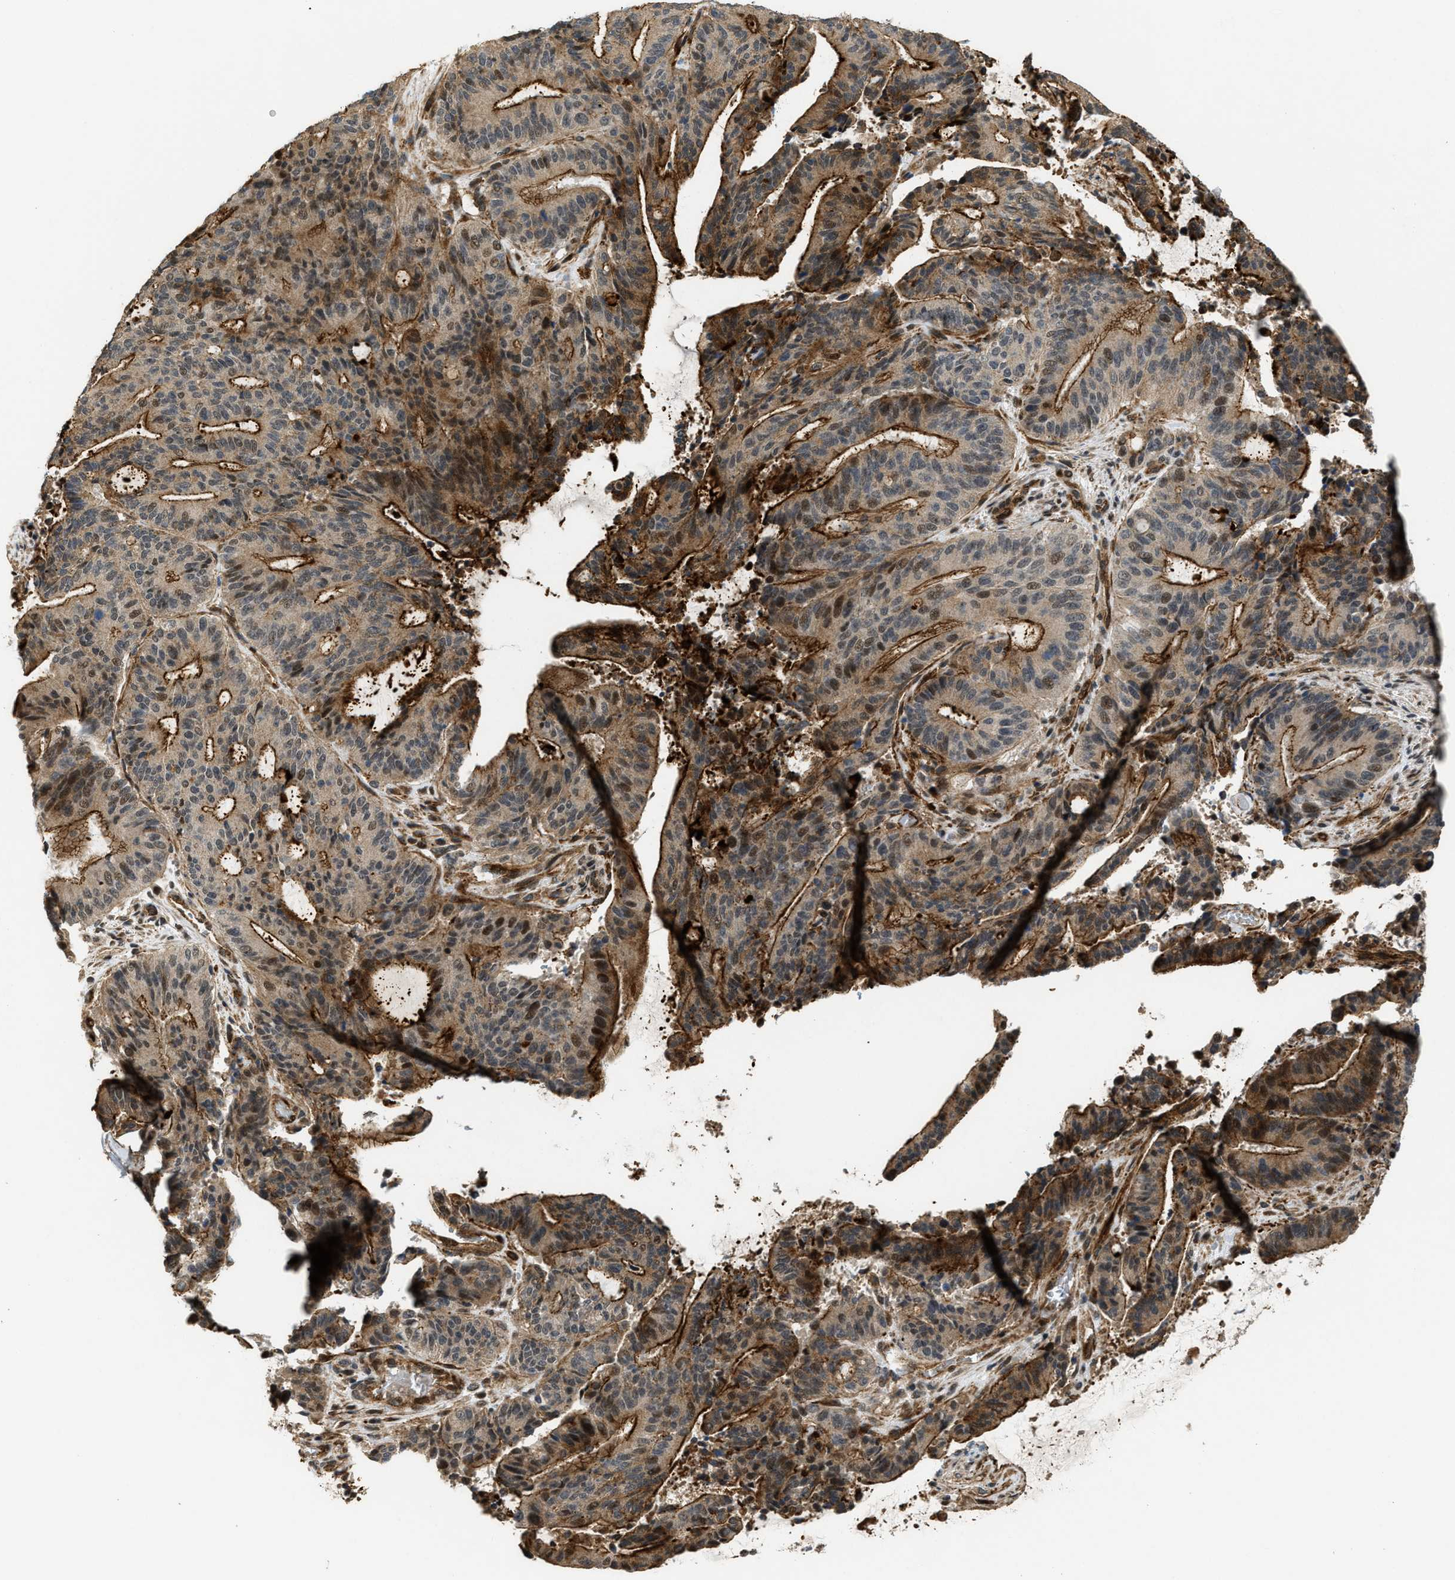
{"staining": {"intensity": "strong", "quantity": ">75%", "location": "cytoplasmic/membranous,nuclear"}, "tissue": "liver cancer", "cell_type": "Tumor cells", "image_type": "cancer", "snomed": [{"axis": "morphology", "description": "Normal tissue, NOS"}, {"axis": "morphology", "description": "Cholangiocarcinoma"}, {"axis": "topography", "description": "Liver"}, {"axis": "topography", "description": "Peripheral nerve tissue"}], "caption": "Immunohistochemical staining of liver cancer (cholangiocarcinoma) demonstrates strong cytoplasmic/membranous and nuclear protein expression in about >75% of tumor cells.", "gene": "DPF2", "patient": {"sex": "female", "age": 73}}